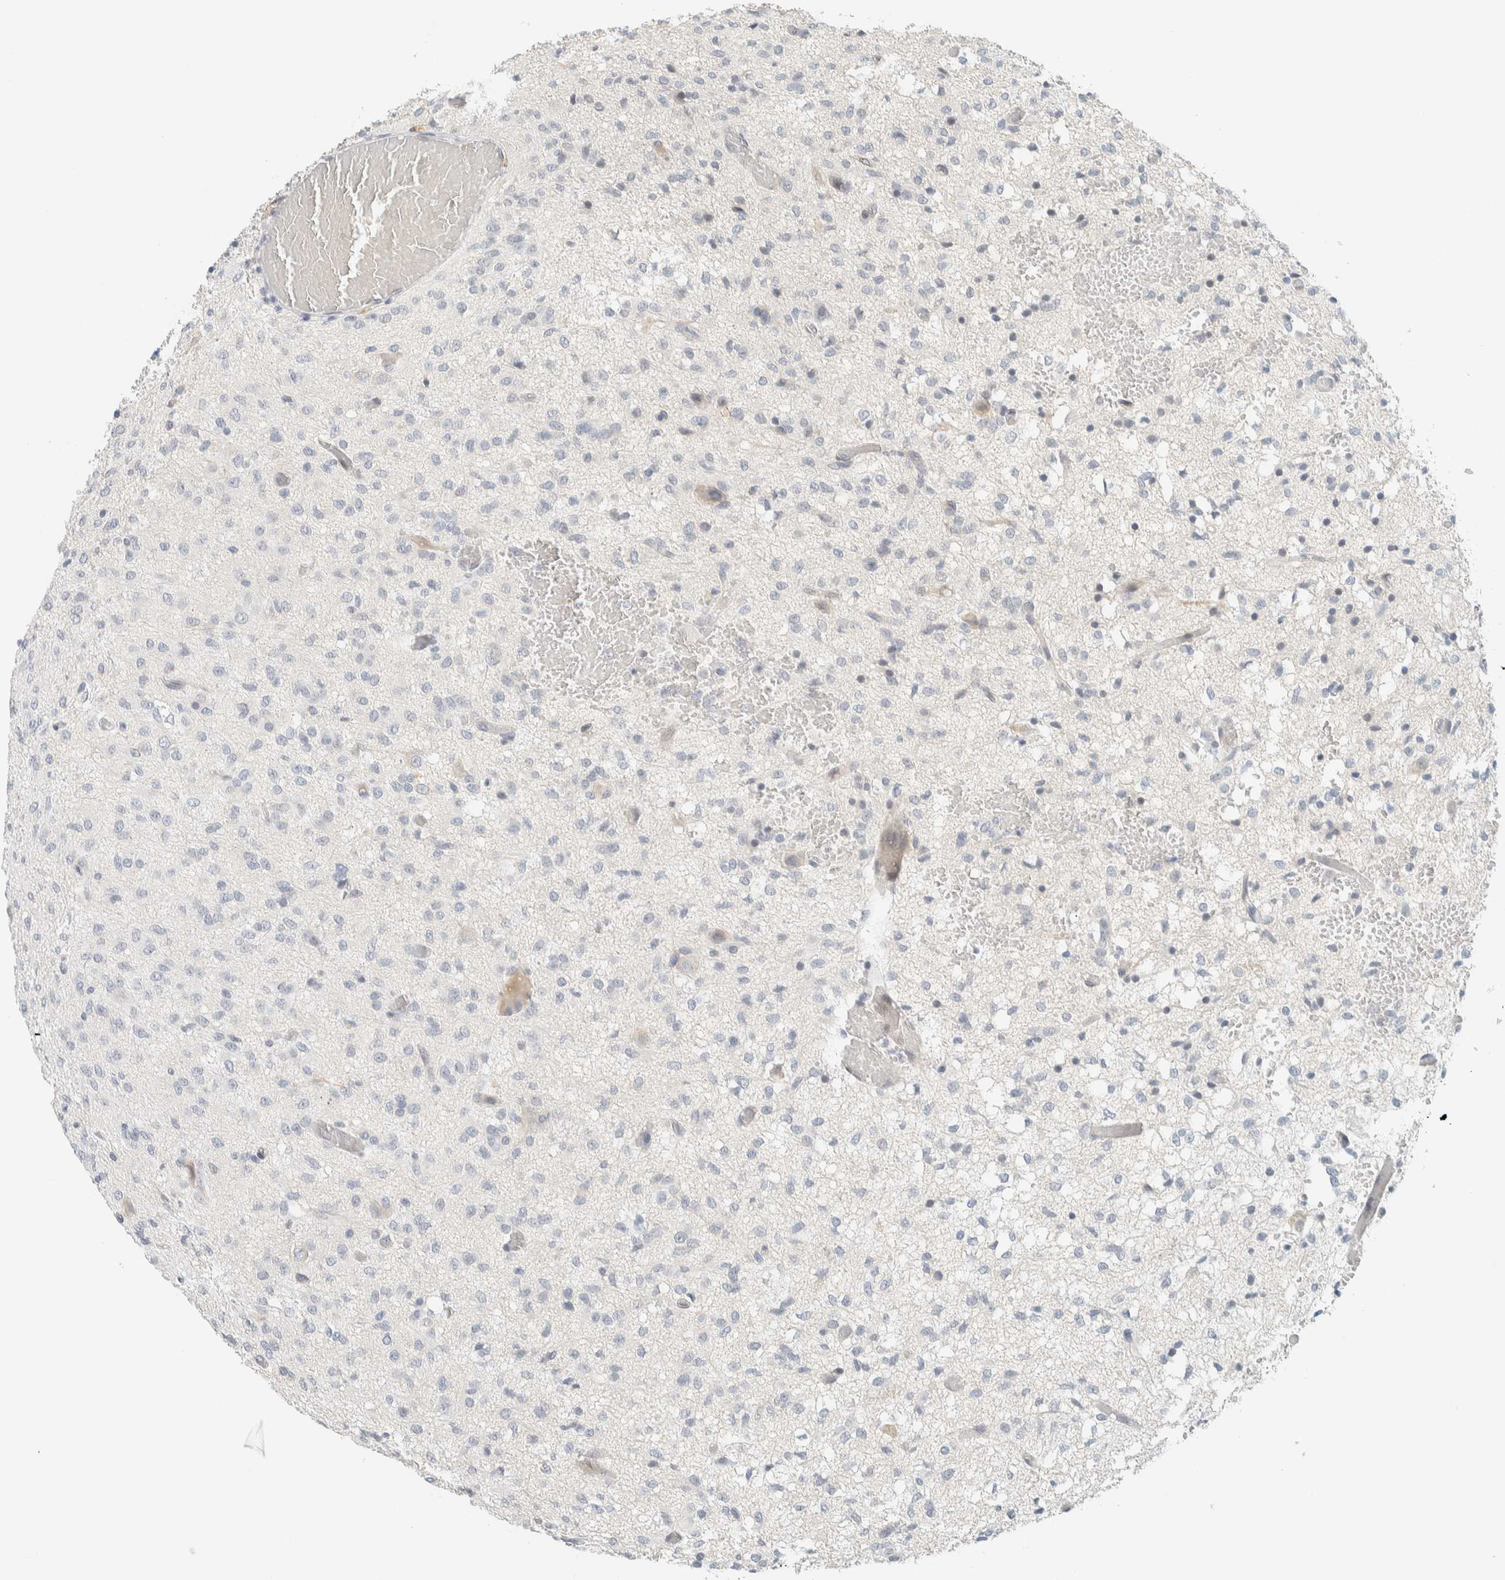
{"staining": {"intensity": "negative", "quantity": "none", "location": "none"}, "tissue": "glioma", "cell_type": "Tumor cells", "image_type": "cancer", "snomed": [{"axis": "morphology", "description": "Glioma, malignant, High grade"}, {"axis": "topography", "description": "Brain"}], "caption": "This is a photomicrograph of immunohistochemistry staining of glioma, which shows no staining in tumor cells.", "gene": "C1QTNF12", "patient": {"sex": "female", "age": 59}}